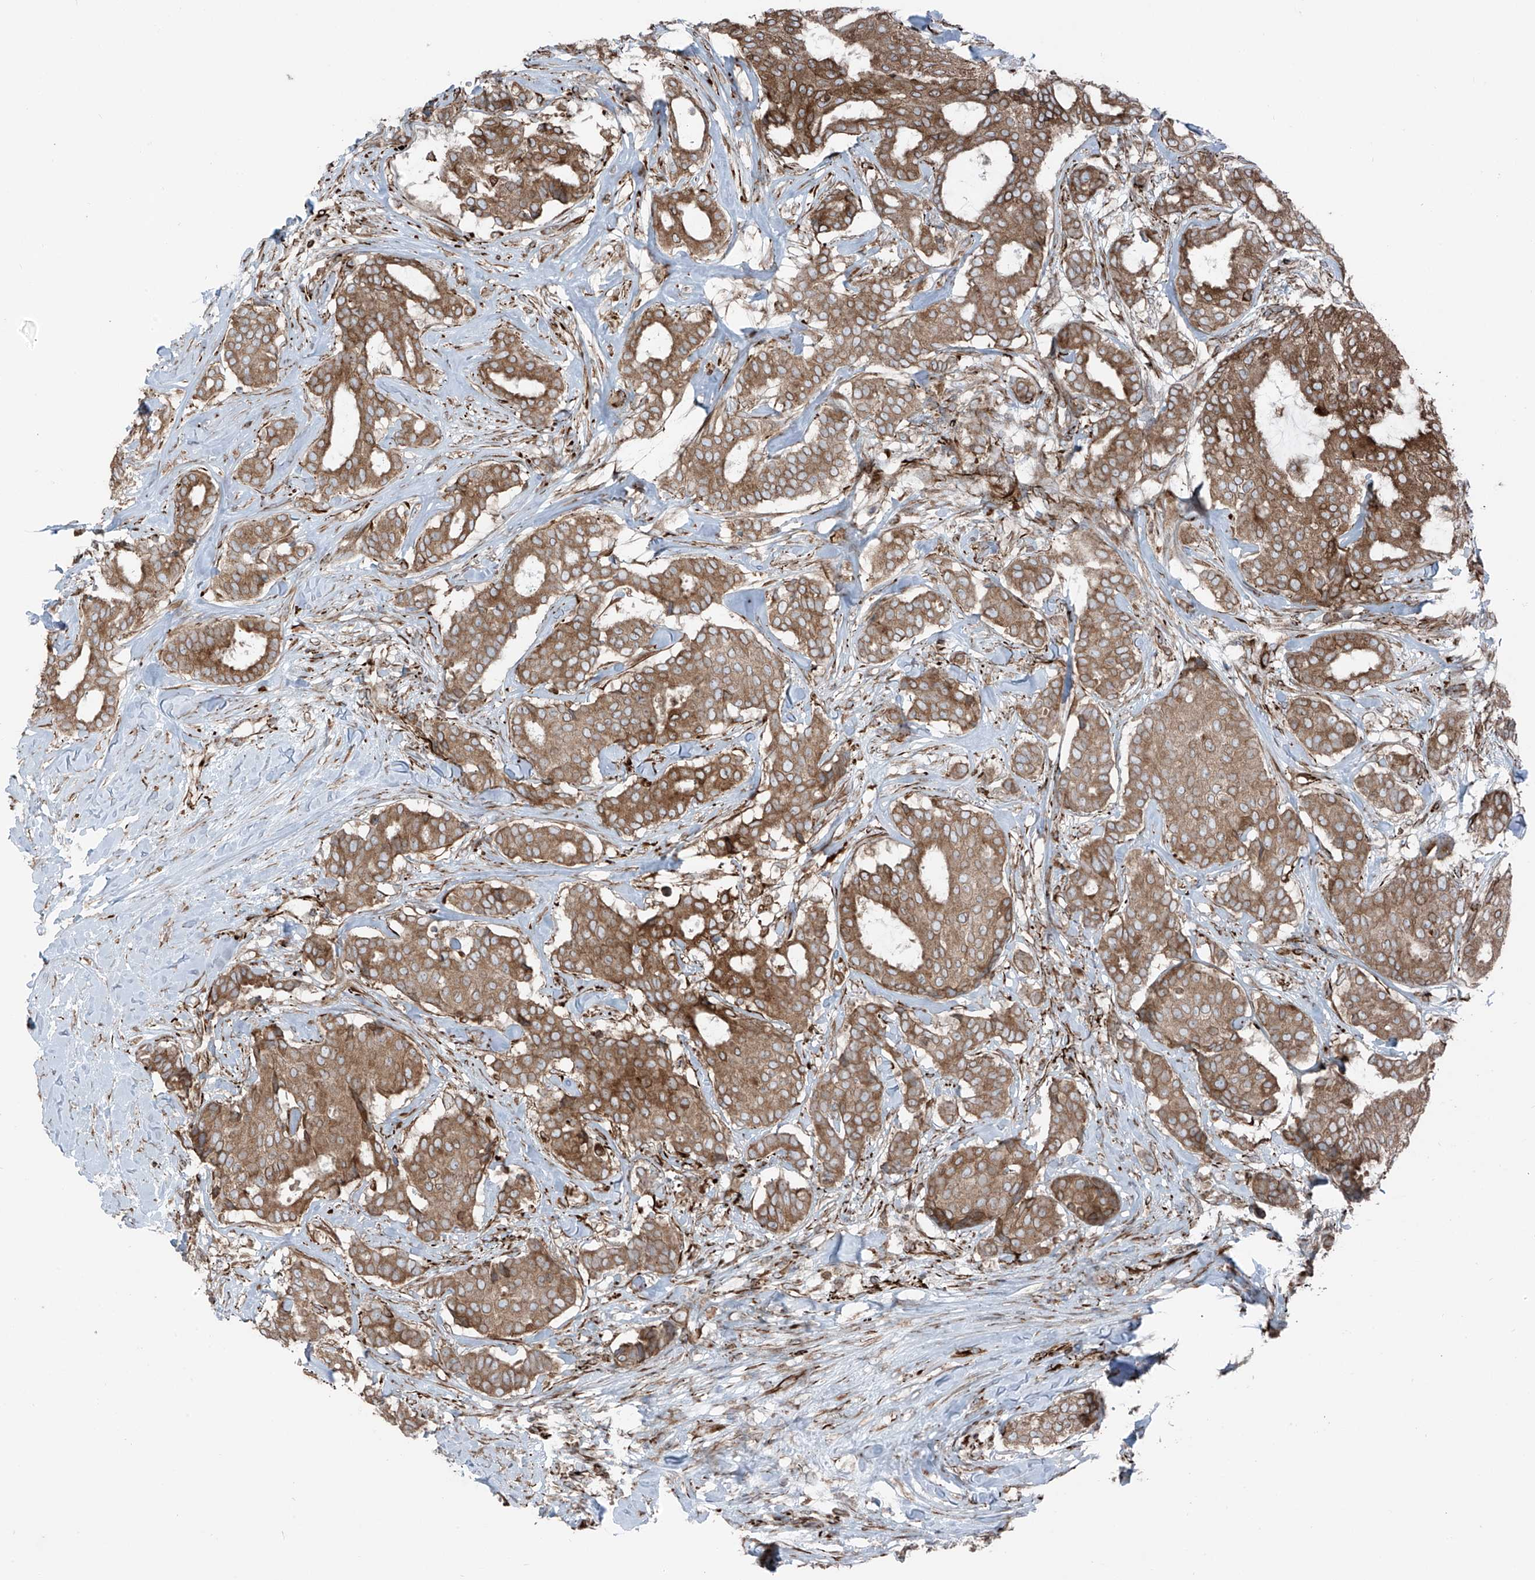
{"staining": {"intensity": "moderate", "quantity": ">75%", "location": "cytoplasmic/membranous"}, "tissue": "breast cancer", "cell_type": "Tumor cells", "image_type": "cancer", "snomed": [{"axis": "morphology", "description": "Duct carcinoma"}, {"axis": "topography", "description": "Breast"}], "caption": "Immunohistochemistry (DAB) staining of human breast cancer exhibits moderate cytoplasmic/membranous protein positivity in about >75% of tumor cells.", "gene": "ERLEC1", "patient": {"sex": "female", "age": 75}}